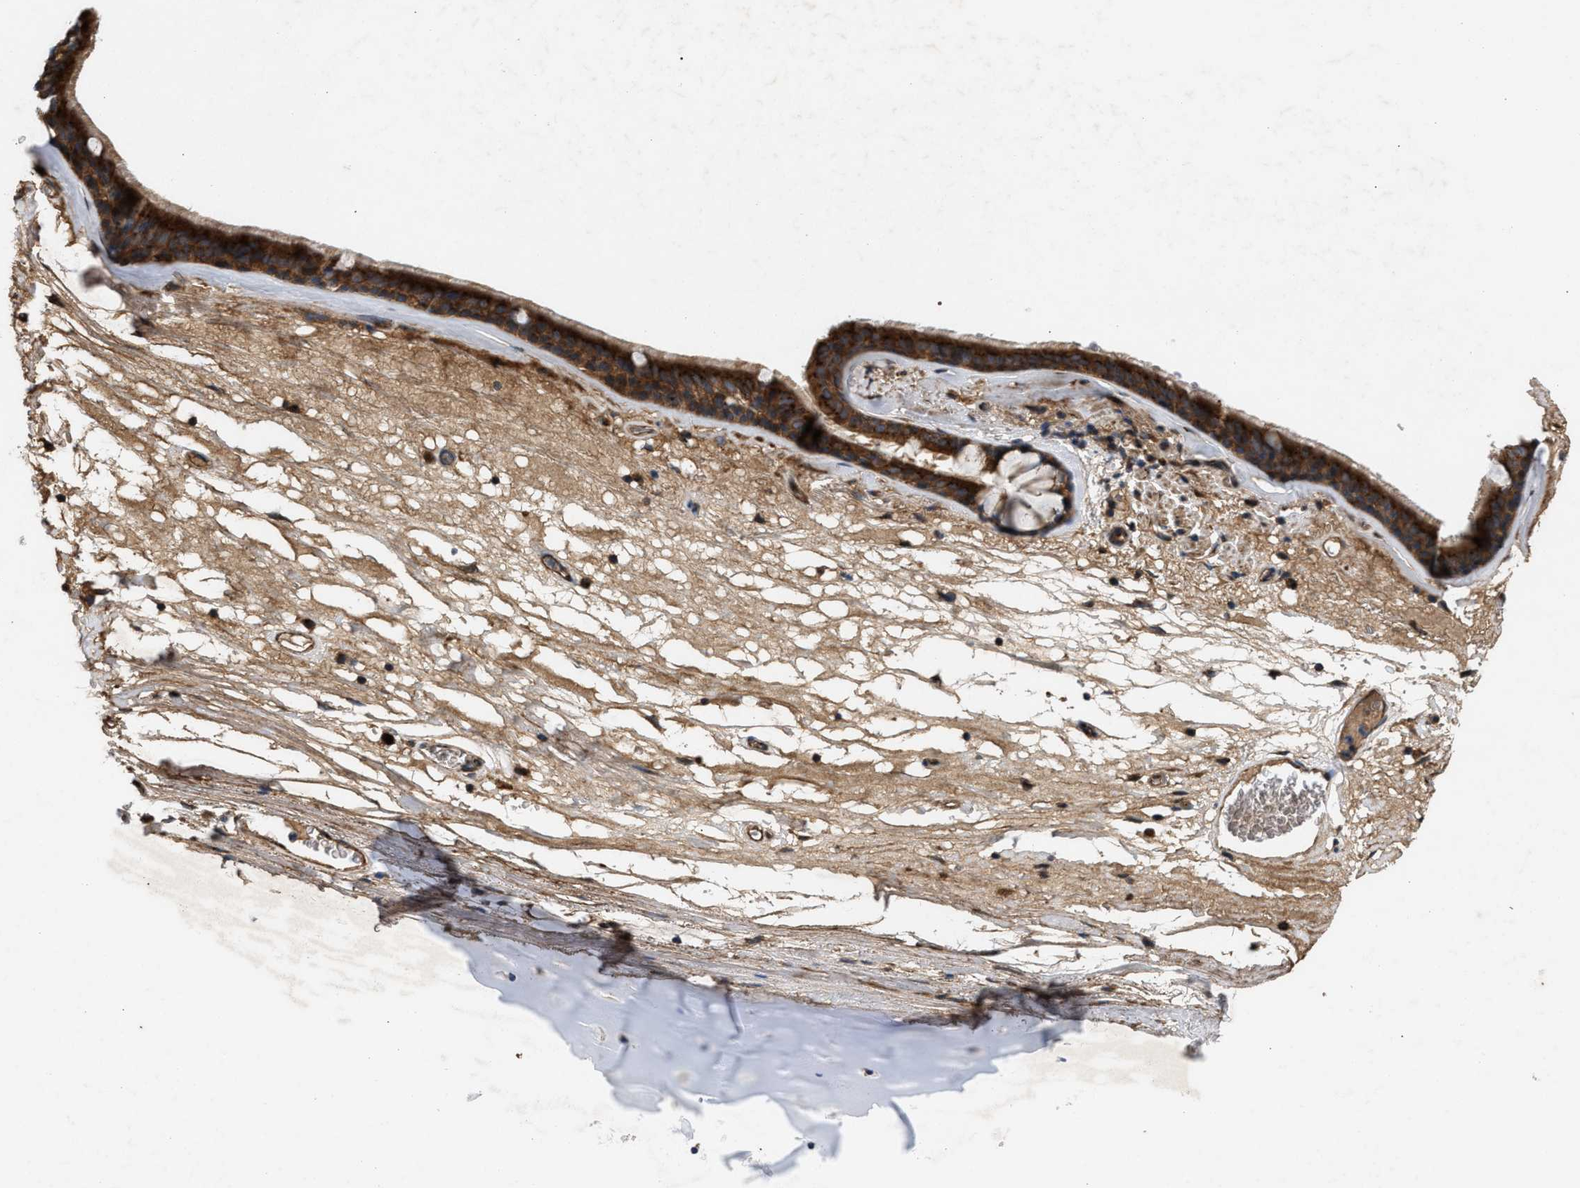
{"staining": {"intensity": "strong", "quantity": ">75%", "location": "cytoplasmic/membranous"}, "tissue": "bronchus", "cell_type": "Respiratory epithelial cells", "image_type": "normal", "snomed": [{"axis": "morphology", "description": "Normal tissue, NOS"}, {"axis": "topography", "description": "Cartilage tissue"}], "caption": "DAB immunohistochemical staining of normal human bronchus reveals strong cytoplasmic/membranous protein expression in about >75% of respiratory epithelial cells.", "gene": "GCC1", "patient": {"sex": "female", "age": 63}}